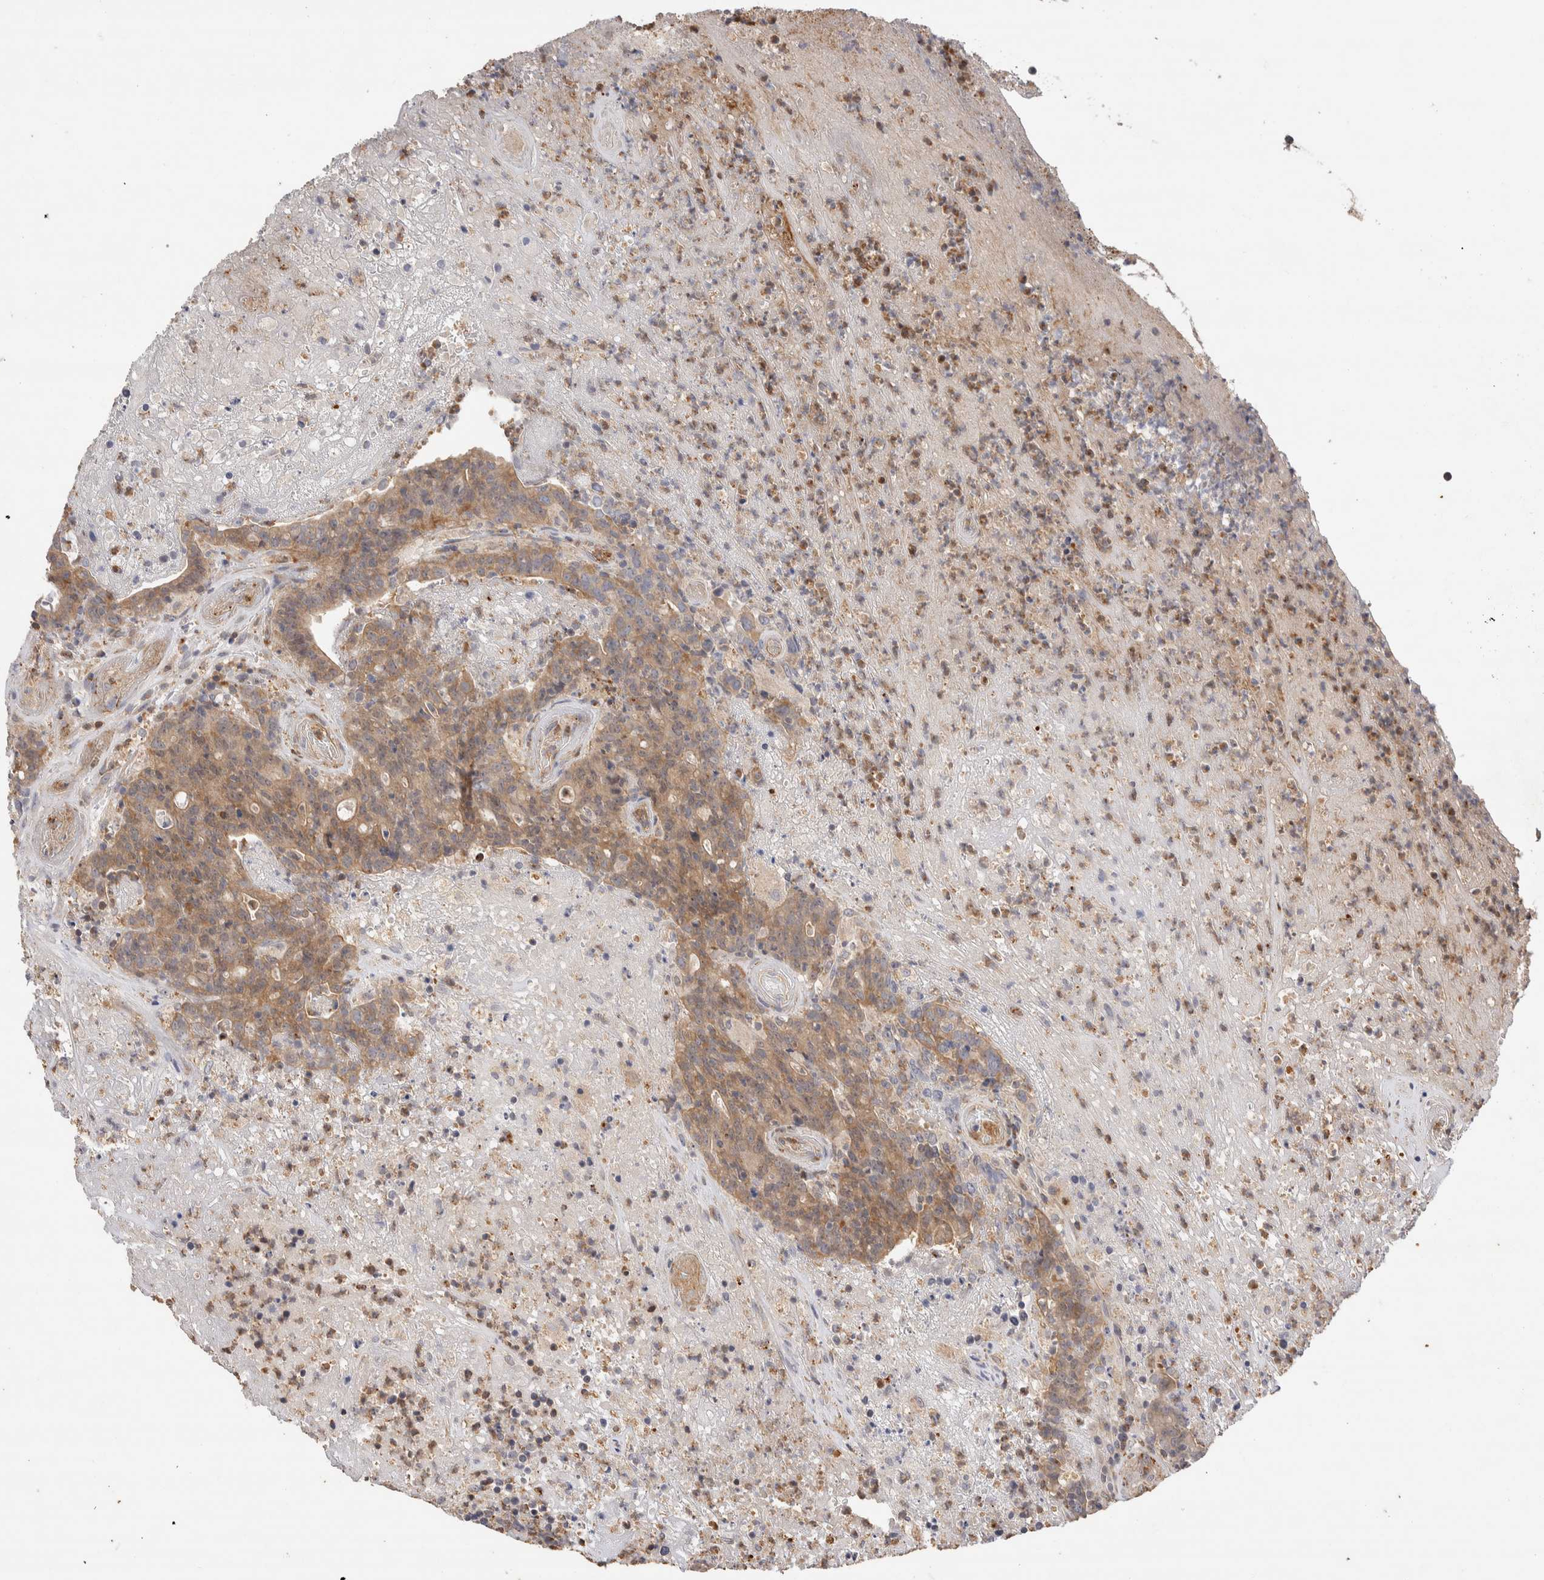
{"staining": {"intensity": "weak", "quantity": "25%-75%", "location": "cytoplasmic/membranous"}, "tissue": "colorectal cancer", "cell_type": "Tumor cells", "image_type": "cancer", "snomed": [{"axis": "morphology", "description": "Normal tissue, NOS"}, {"axis": "morphology", "description": "Adenocarcinoma, NOS"}, {"axis": "topography", "description": "Colon"}], "caption": "The micrograph demonstrates a brown stain indicating the presence of a protein in the cytoplasmic/membranous of tumor cells in adenocarcinoma (colorectal). (DAB (3,3'-diaminobenzidine) = brown stain, brightfield microscopy at high magnification).", "gene": "NSMAF", "patient": {"sex": "female", "age": 75}}